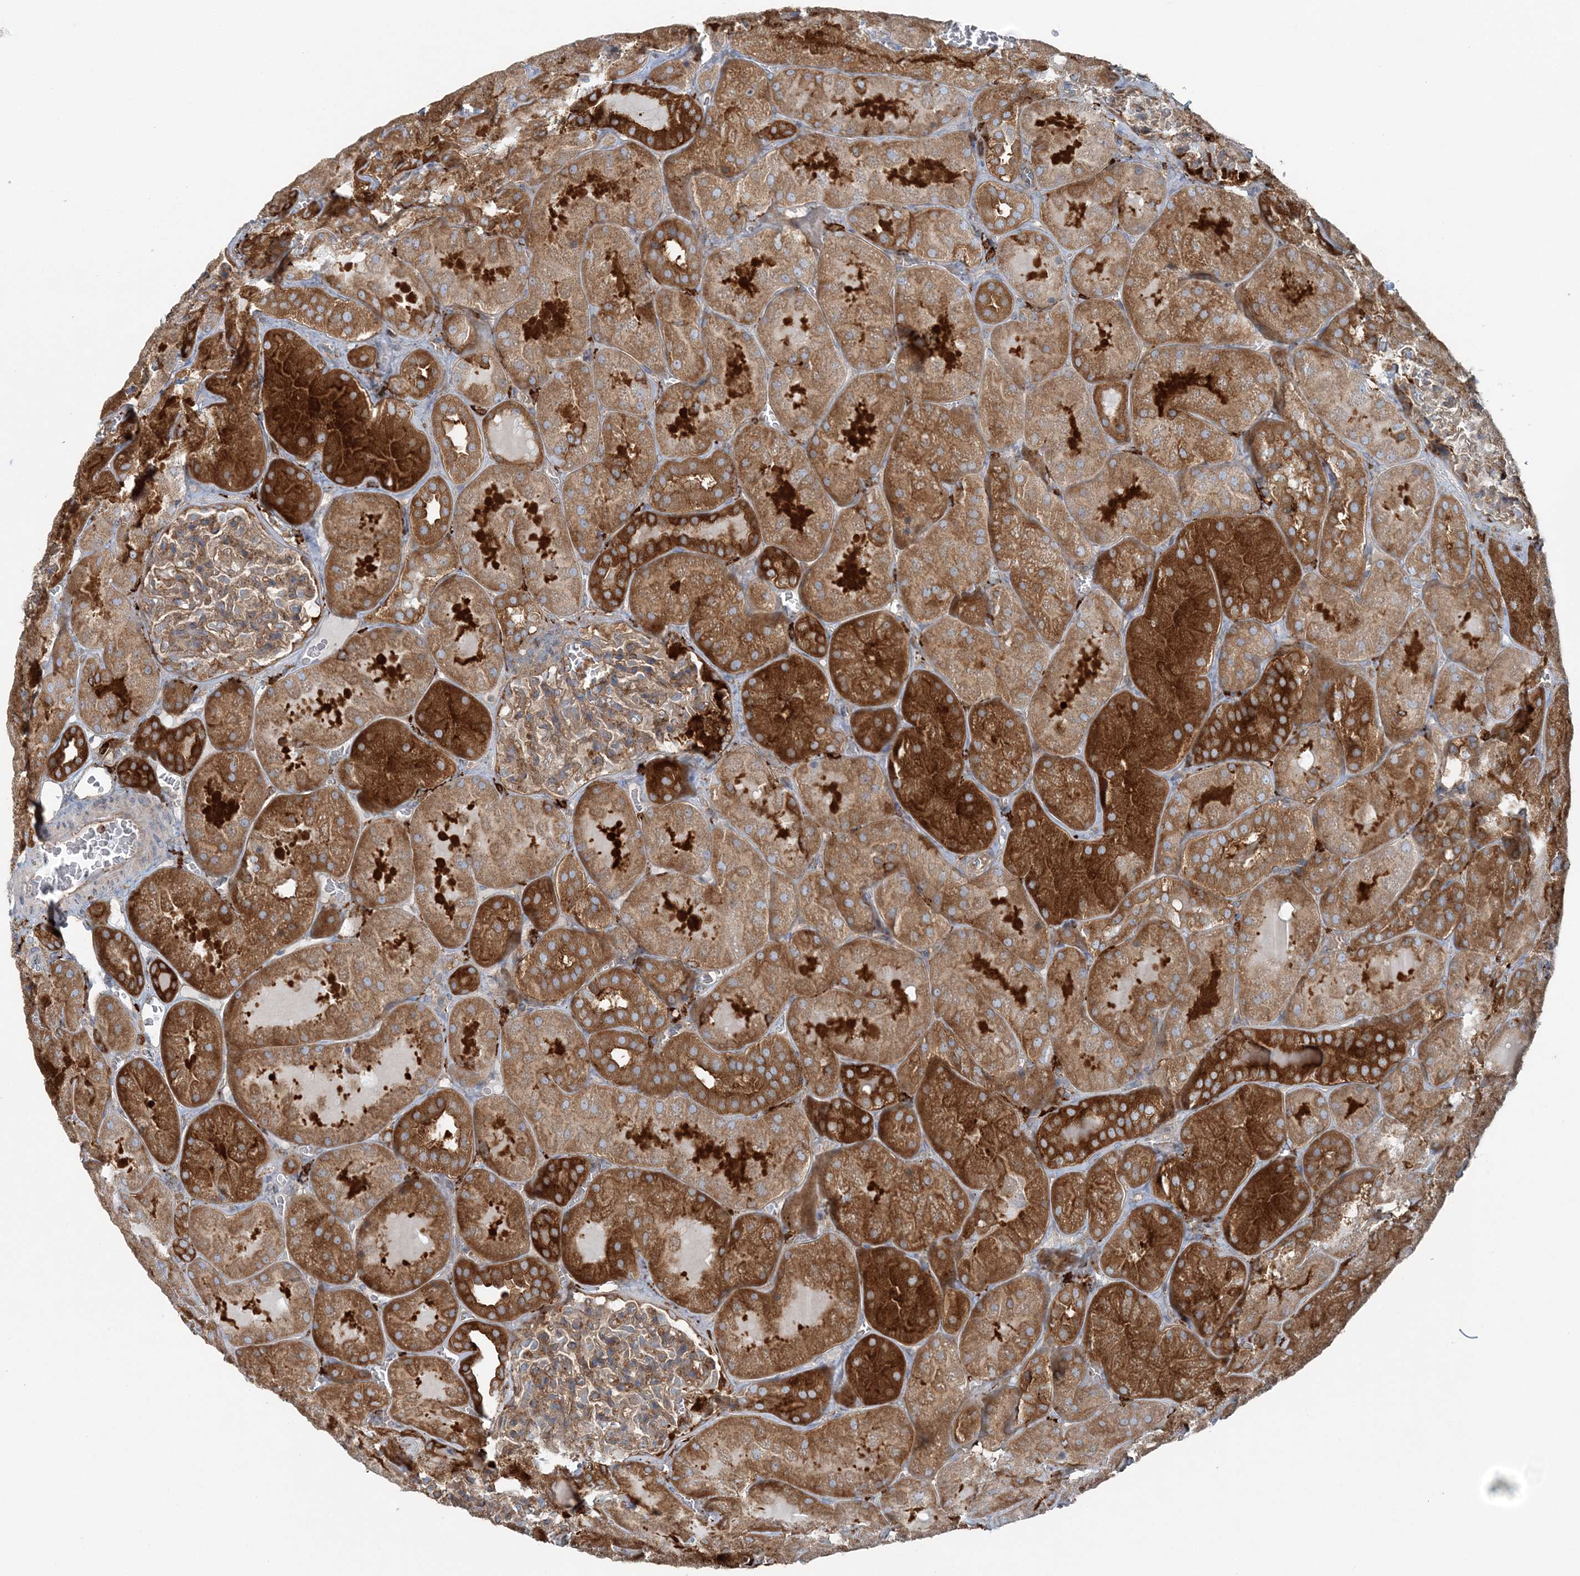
{"staining": {"intensity": "moderate", "quantity": ">75%", "location": "cytoplasmic/membranous"}, "tissue": "kidney", "cell_type": "Cells in glomeruli", "image_type": "normal", "snomed": [{"axis": "morphology", "description": "Normal tissue, NOS"}, {"axis": "topography", "description": "Kidney"}], "caption": "Moderate cytoplasmic/membranous staining for a protein is seen in approximately >75% of cells in glomeruli of unremarkable kidney using IHC.", "gene": "SNX2", "patient": {"sex": "male", "age": 28}}